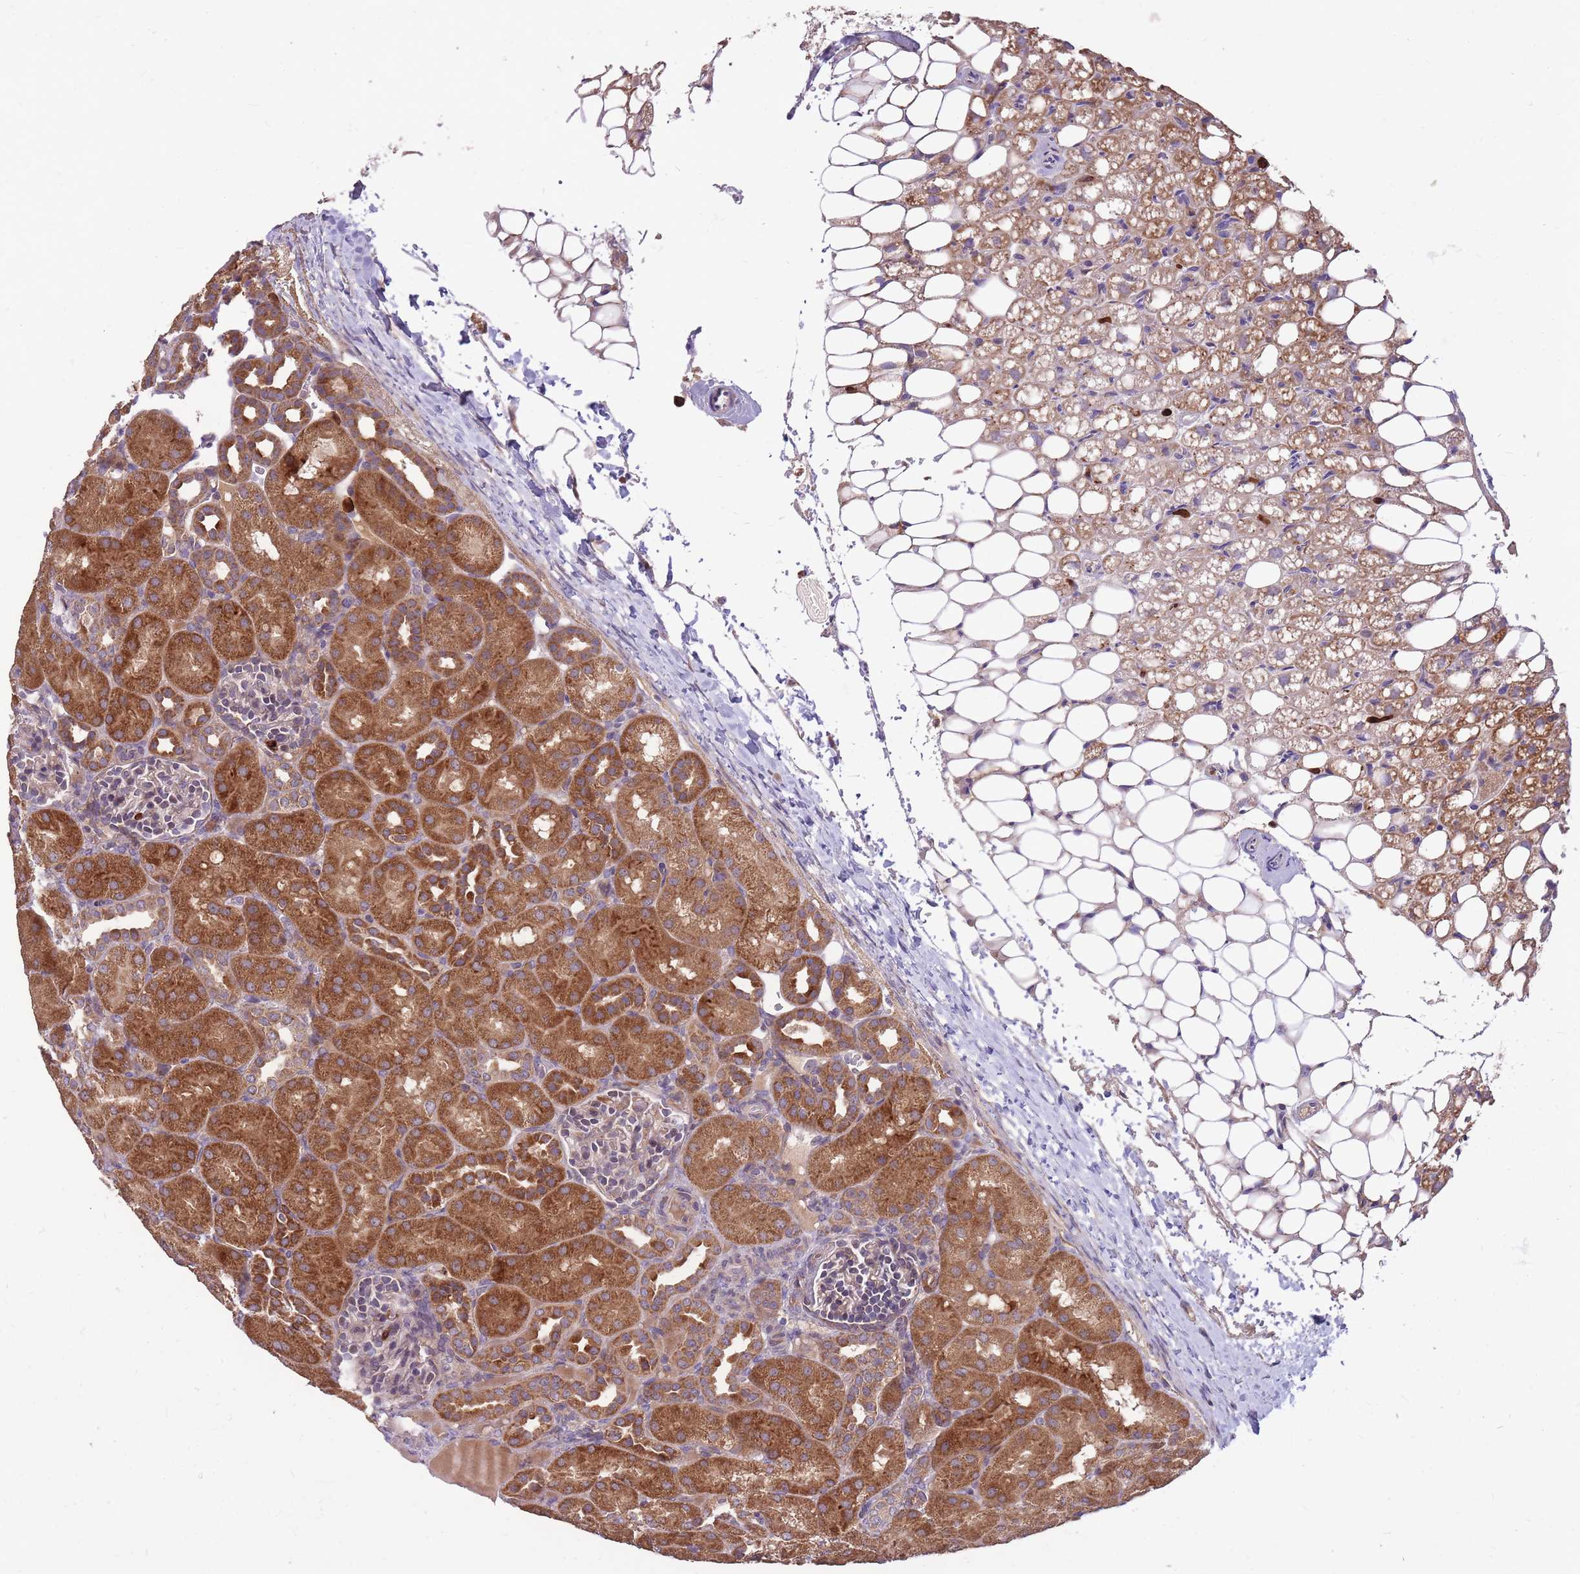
{"staining": {"intensity": "moderate", "quantity": "<25%", "location": "cytoplasmic/membranous"}, "tissue": "kidney", "cell_type": "Cells in glomeruli", "image_type": "normal", "snomed": [{"axis": "morphology", "description": "Normal tissue, NOS"}, {"axis": "topography", "description": "Kidney"}], "caption": "Immunohistochemistry (IHC) (DAB) staining of unremarkable human kidney reveals moderate cytoplasmic/membranous protein staining in about <25% of cells in glomeruli.", "gene": "IGF2BP2", "patient": {"sex": "male", "age": 1}}